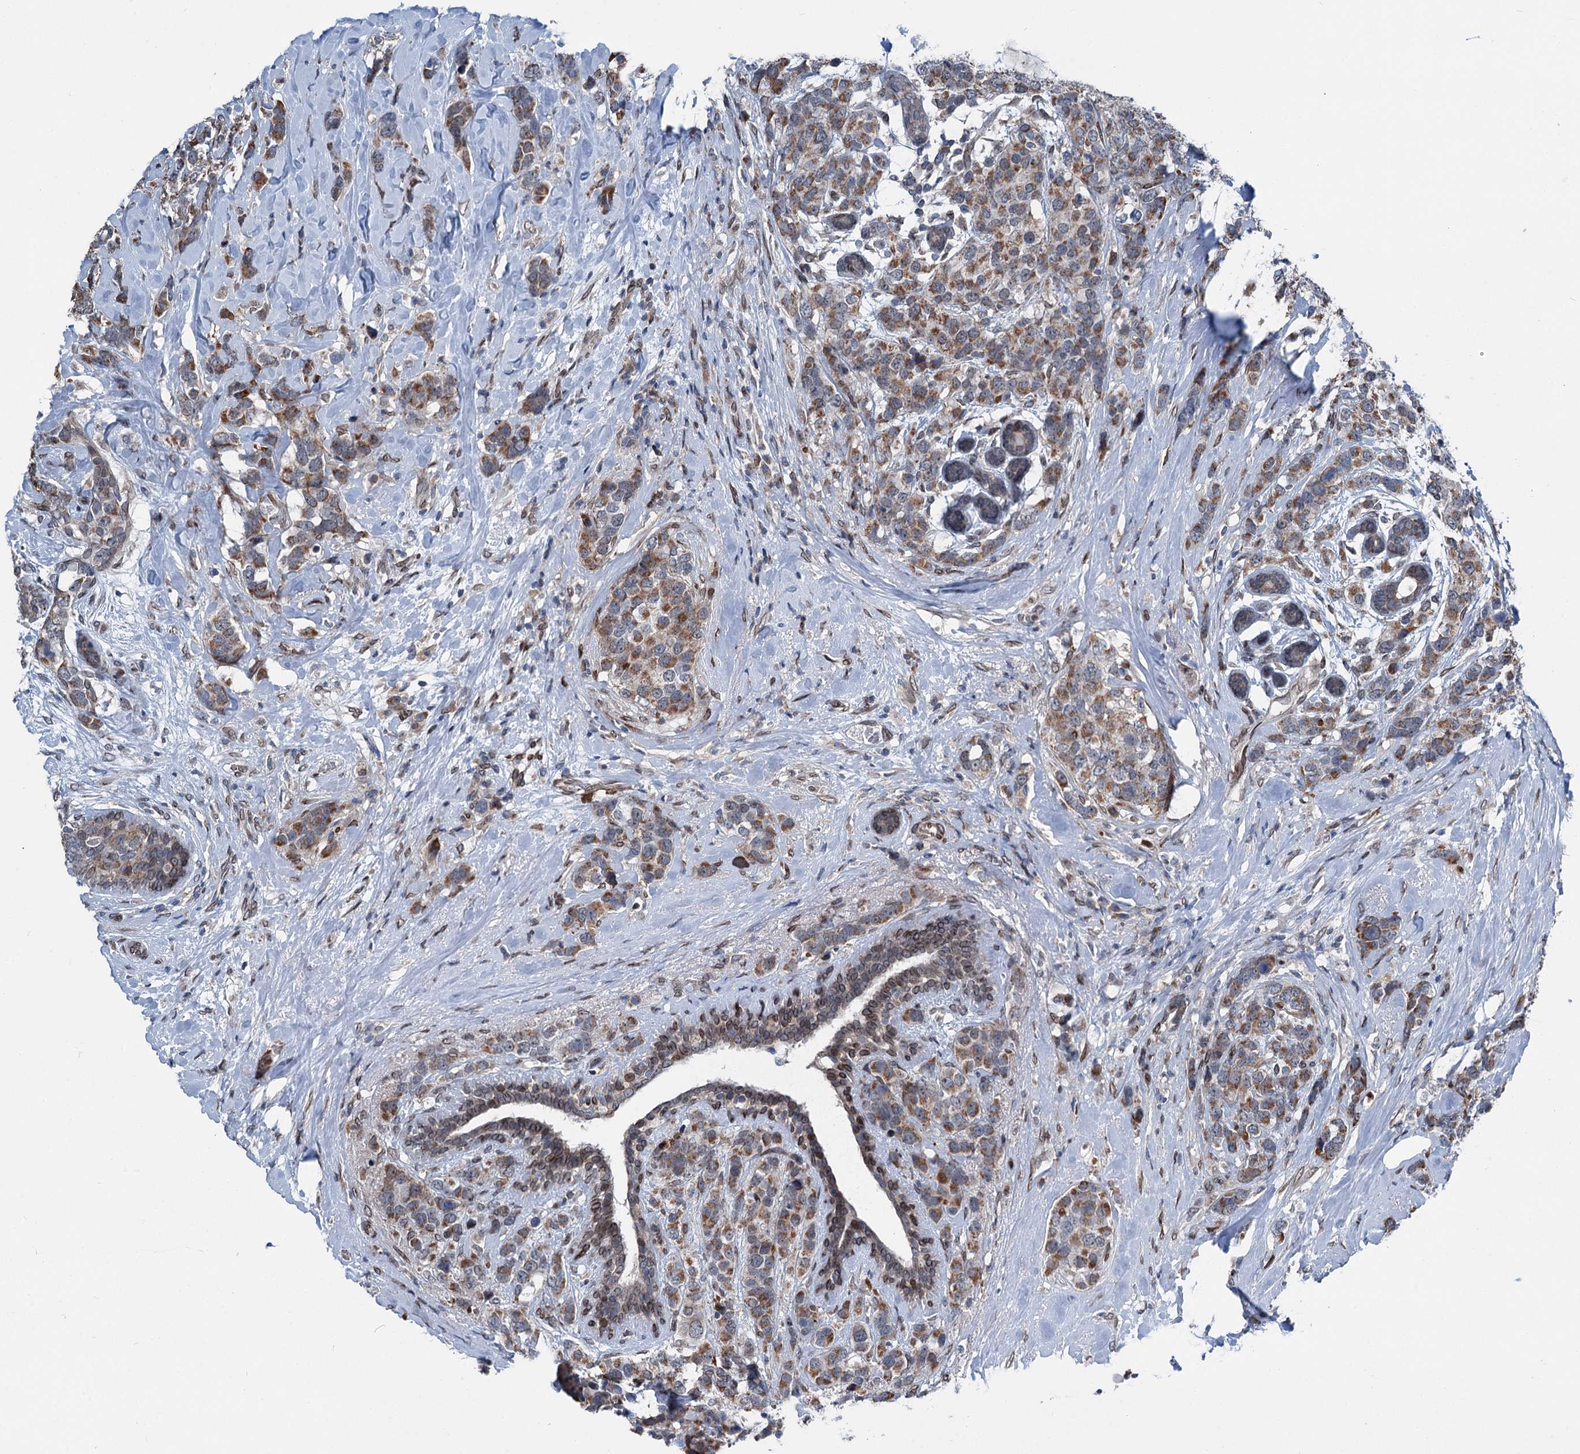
{"staining": {"intensity": "moderate", "quantity": ">75%", "location": "cytoplasmic/membranous"}, "tissue": "breast cancer", "cell_type": "Tumor cells", "image_type": "cancer", "snomed": [{"axis": "morphology", "description": "Lobular carcinoma"}, {"axis": "topography", "description": "Breast"}], "caption": "Breast lobular carcinoma was stained to show a protein in brown. There is medium levels of moderate cytoplasmic/membranous staining in about >75% of tumor cells.", "gene": "MRPL14", "patient": {"sex": "female", "age": 59}}